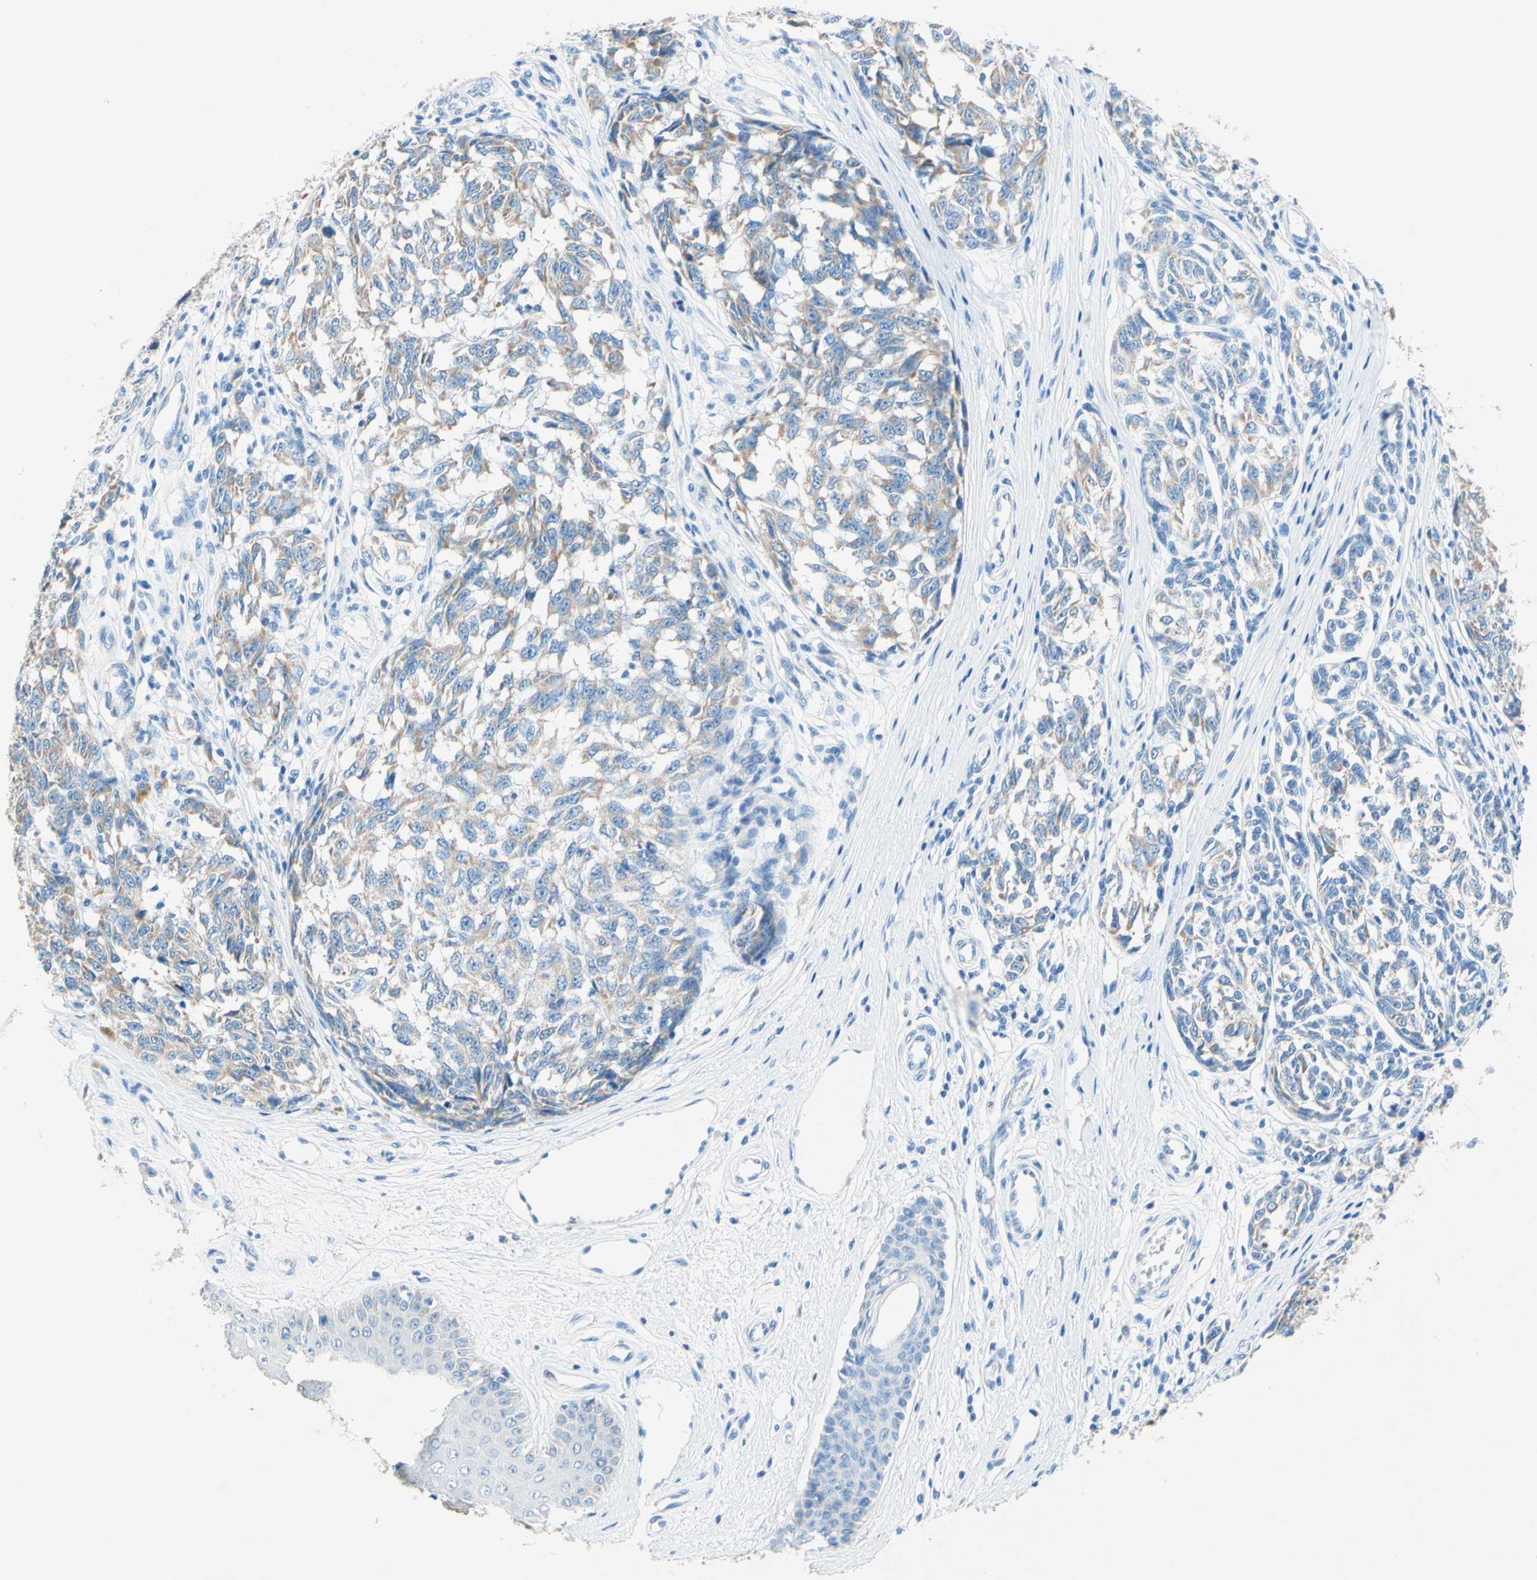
{"staining": {"intensity": "weak", "quantity": "25%-75%", "location": "cytoplasmic/membranous"}, "tissue": "melanoma", "cell_type": "Tumor cells", "image_type": "cancer", "snomed": [{"axis": "morphology", "description": "Malignant melanoma, NOS"}, {"axis": "topography", "description": "Skin"}], "caption": "A high-resolution image shows immunohistochemistry staining of melanoma, which demonstrates weak cytoplasmic/membranous positivity in approximately 25%-75% of tumor cells.", "gene": "SLC46A1", "patient": {"sex": "female", "age": 64}}